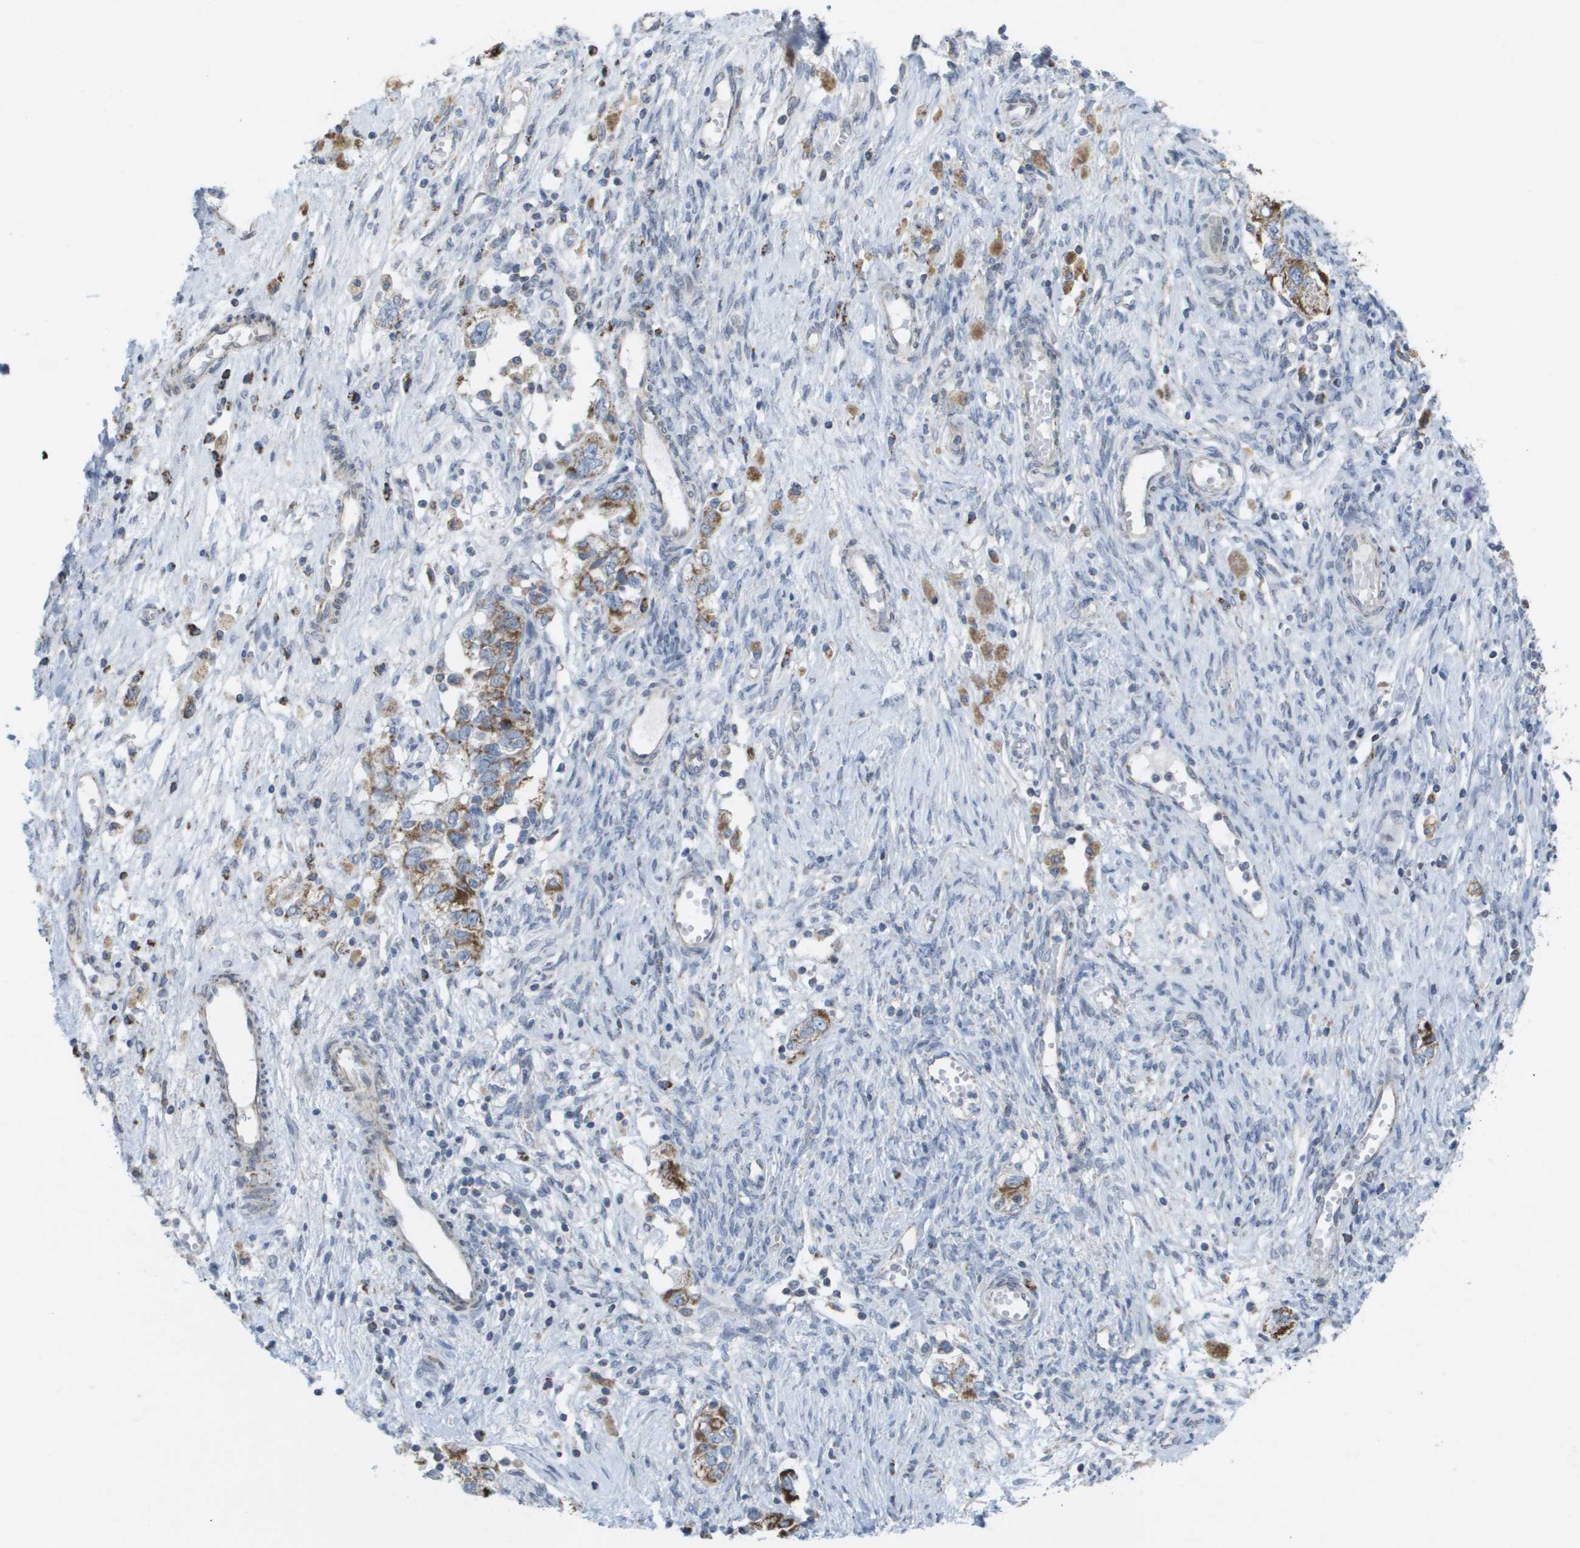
{"staining": {"intensity": "moderate", "quantity": ">75%", "location": "cytoplasmic/membranous"}, "tissue": "ovarian cancer", "cell_type": "Tumor cells", "image_type": "cancer", "snomed": [{"axis": "morphology", "description": "Carcinoma, NOS"}, {"axis": "morphology", "description": "Cystadenocarcinoma, serous, NOS"}, {"axis": "topography", "description": "Ovary"}], "caption": "Ovarian cancer (serous cystadenocarcinoma) tissue demonstrates moderate cytoplasmic/membranous expression in about >75% of tumor cells The protein is shown in brown color, while the nuclei are stained blue.", "gene": "TMEM223", "patient": {"sex": "female", "age": 69}}